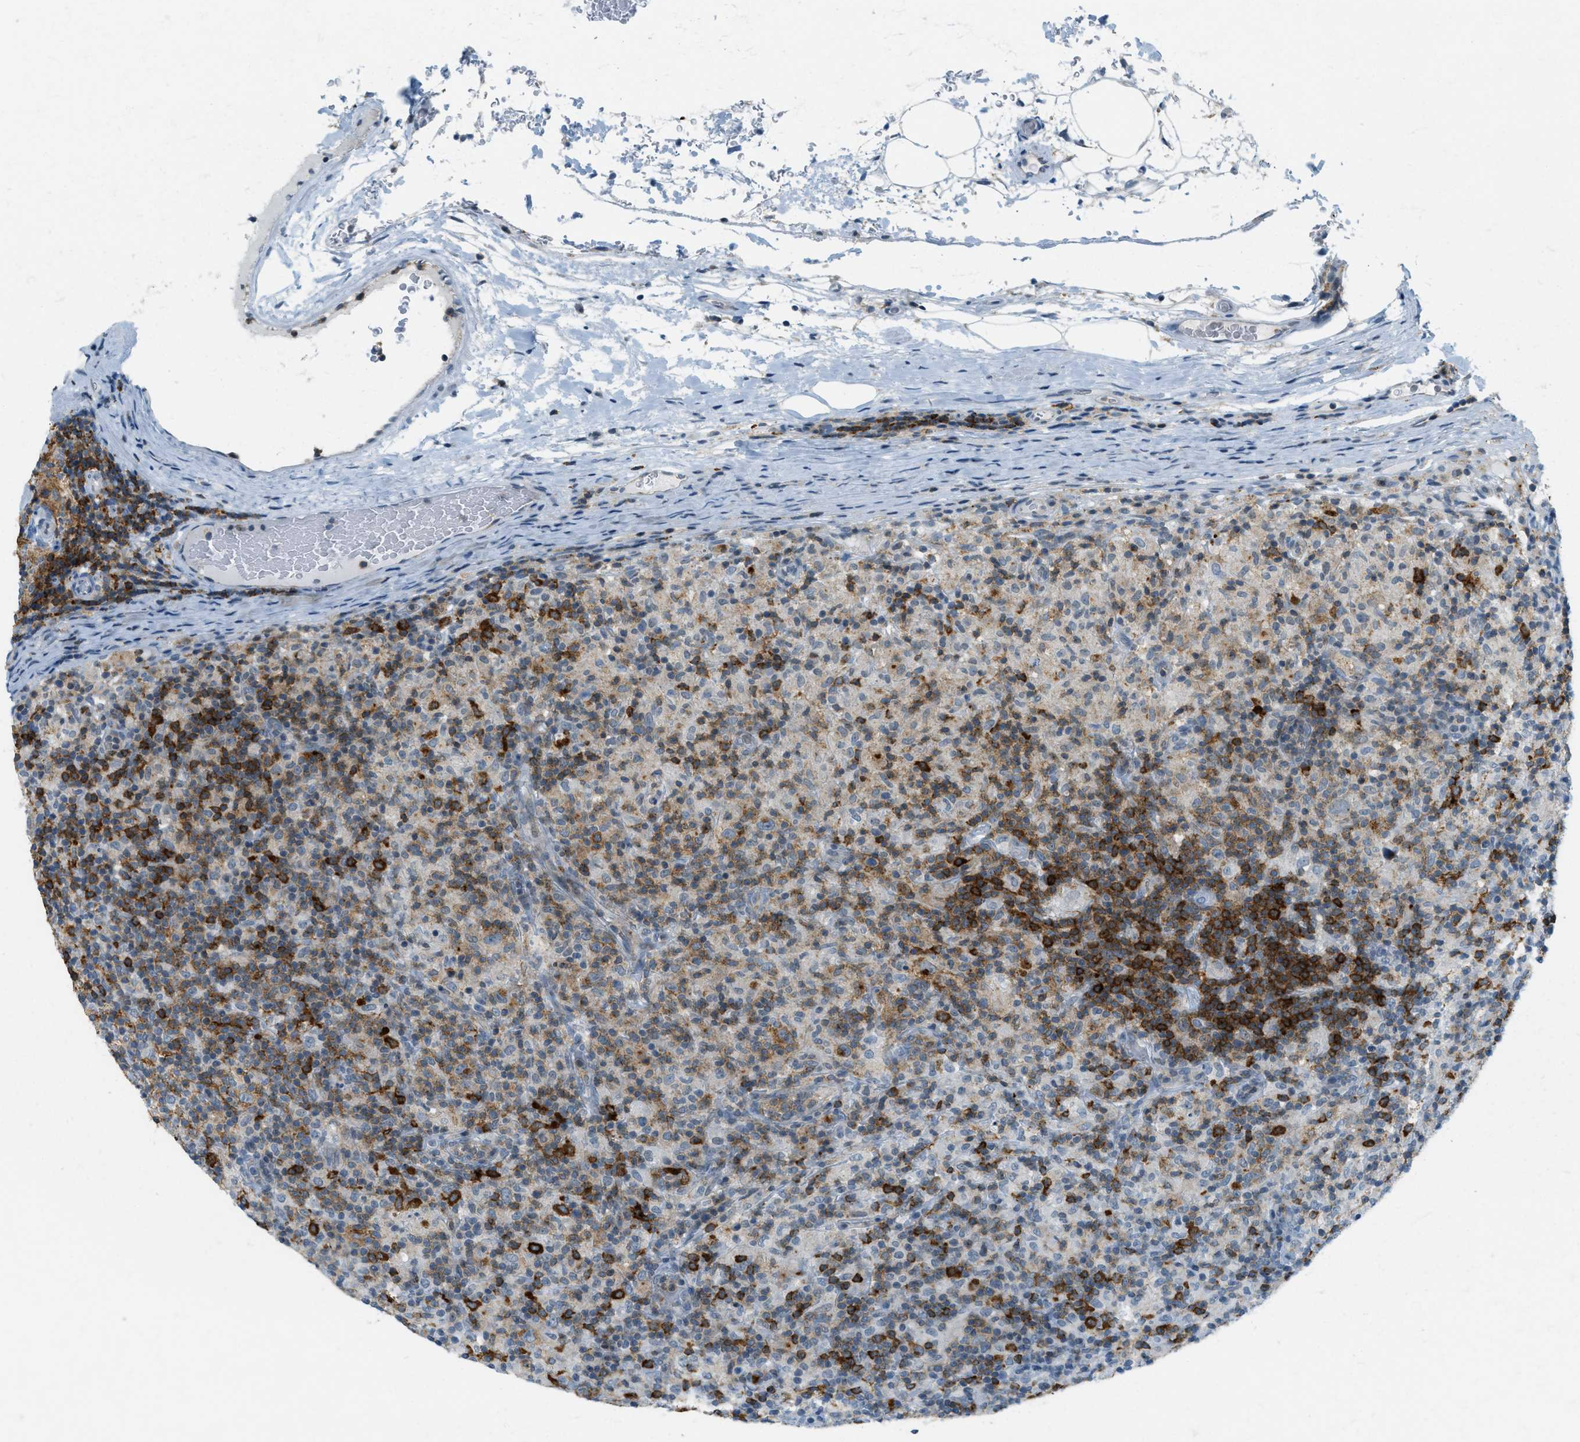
{"staining": {"intensity": "moderate", "quantity": "25%-75%", "location": "cytoplasmic/membranous"}, "tissue": "lymphoma", "cell_type": "Tumor cells", "image_type": "cancer", "snomed": [{"axis": "morphology", "description": "Hodgkin's disease, NOS"}, {"axis": "topography", "description": "Lymph node"}], "caption": "This histopathology image demonstrates Hodgkin's disease stained with immunohistochemistry (IHC) to label a protein in brown. The cytoplasmic/membranous of tumor cells show moderate positivity for the protein. Nuclei are counter-stained blue.", "gene": "FYN", "patient": {"sex": "male", "age": 70}}